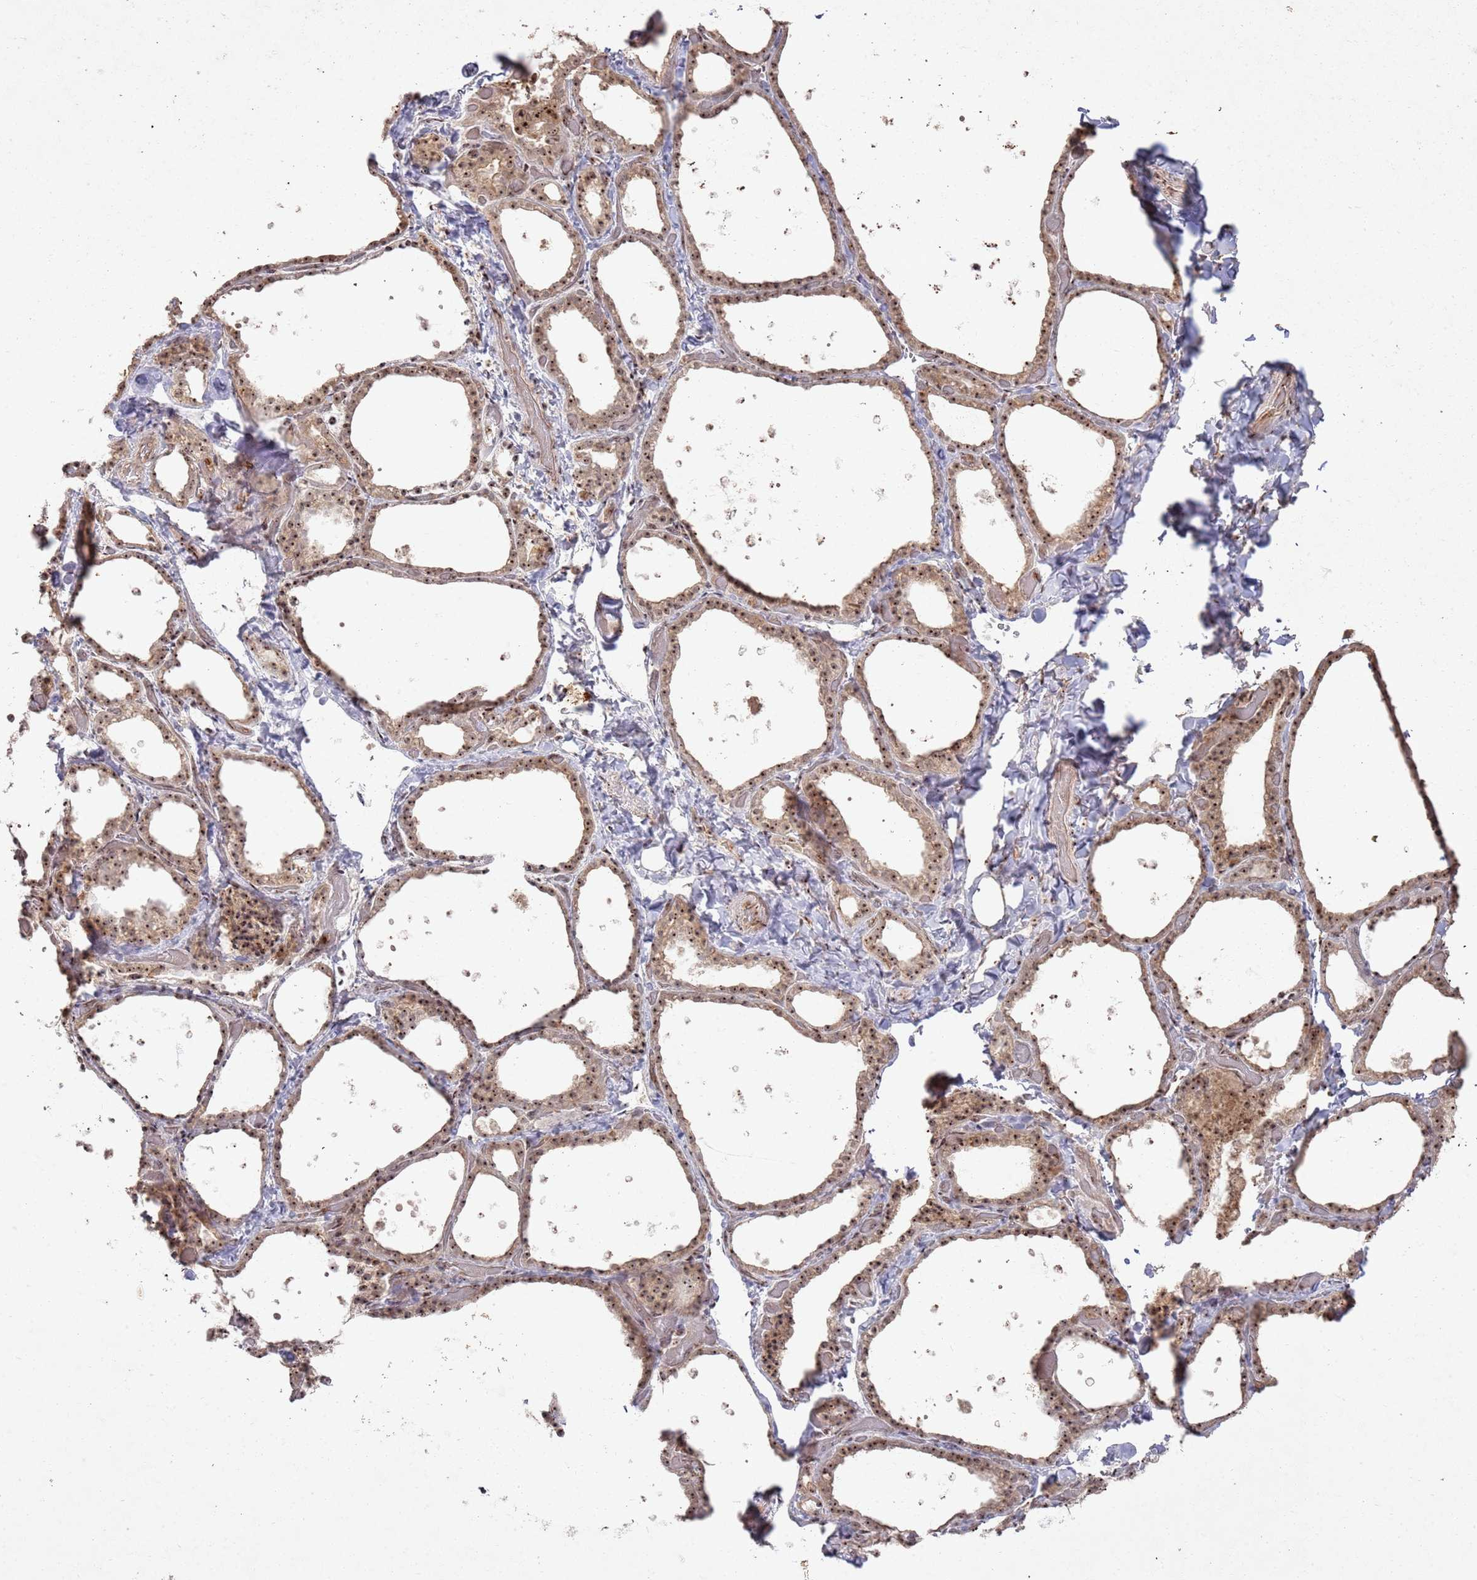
{"staining": {"intensity": "moderate", "quantity": ">75%", "location": "nuclear"}, "tissue": "thyroid gland", "cell_type": "Glandular cells", "image_type": "normal", "snomed": [{"axis": "morphology", "description": "Normal tissue, NOS"}, {"axis": "topography", "description": "Thyroid gland"}], "caption": "Approximately >75% of glandular cells in normal human thyroid gland display moderate nuclear protein staining as visualized by brown immunohistochemical staining.", "gene": "UTP11", "patient": {"sex": "female", "age": 44}}